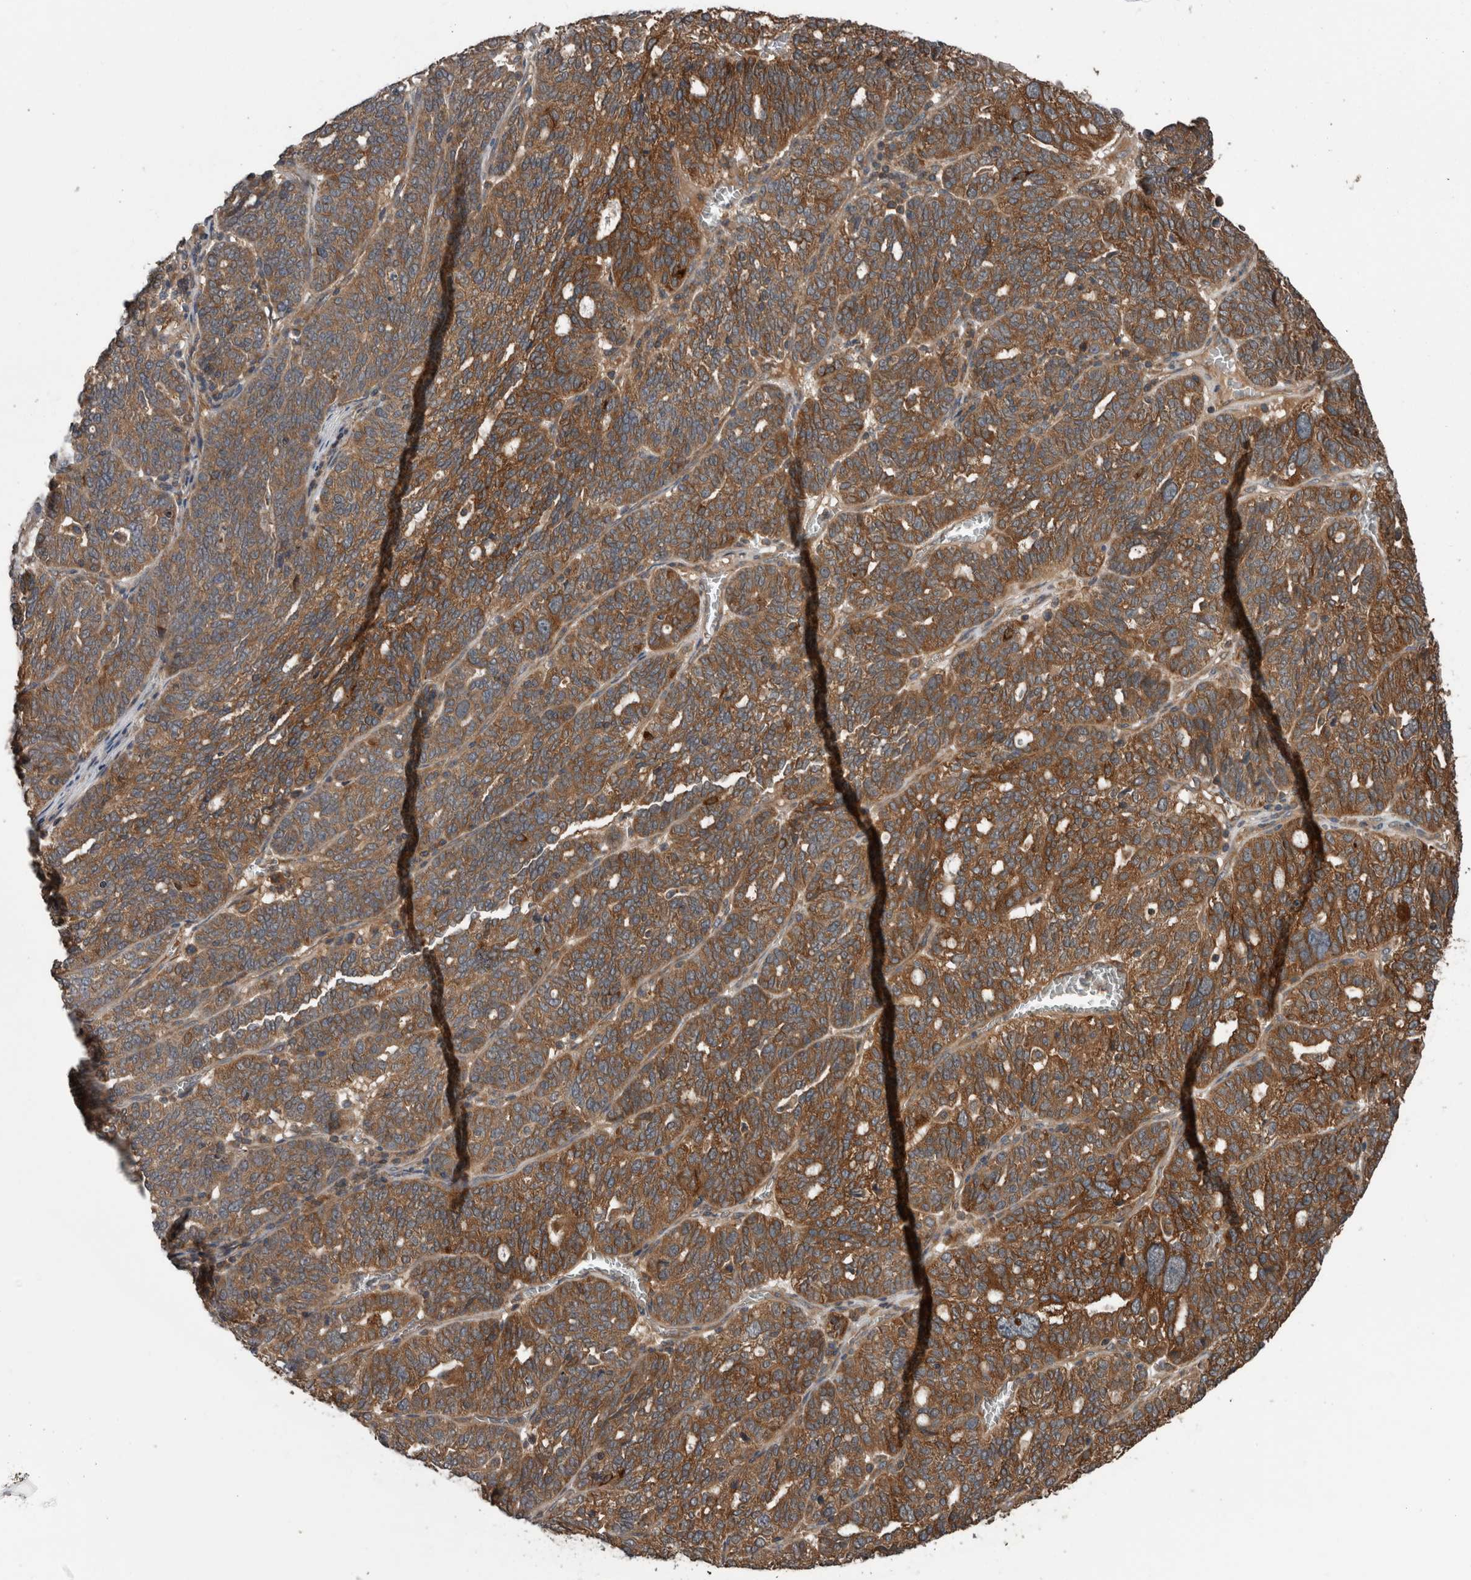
{"staining": {"intensity": "moderate", "quantity": ">75%", "location": "cytoplasmic/membranous"}, "tissue": "ovarian cancer", "cell_type": "Tumor cells", "image_type": "cancer", "snomed": [{"axis": "morphology", "description": "Cystadenocarcinoma, serous, NOS"}, {"axis": "topography", "description": "Ovary"}], "caption": "Human ovarian cancer stained with a protein marker reveals moderate staining in tumor cells.", "gene": "RIOK3", "patient": {"sex": "female", "age": 59}}